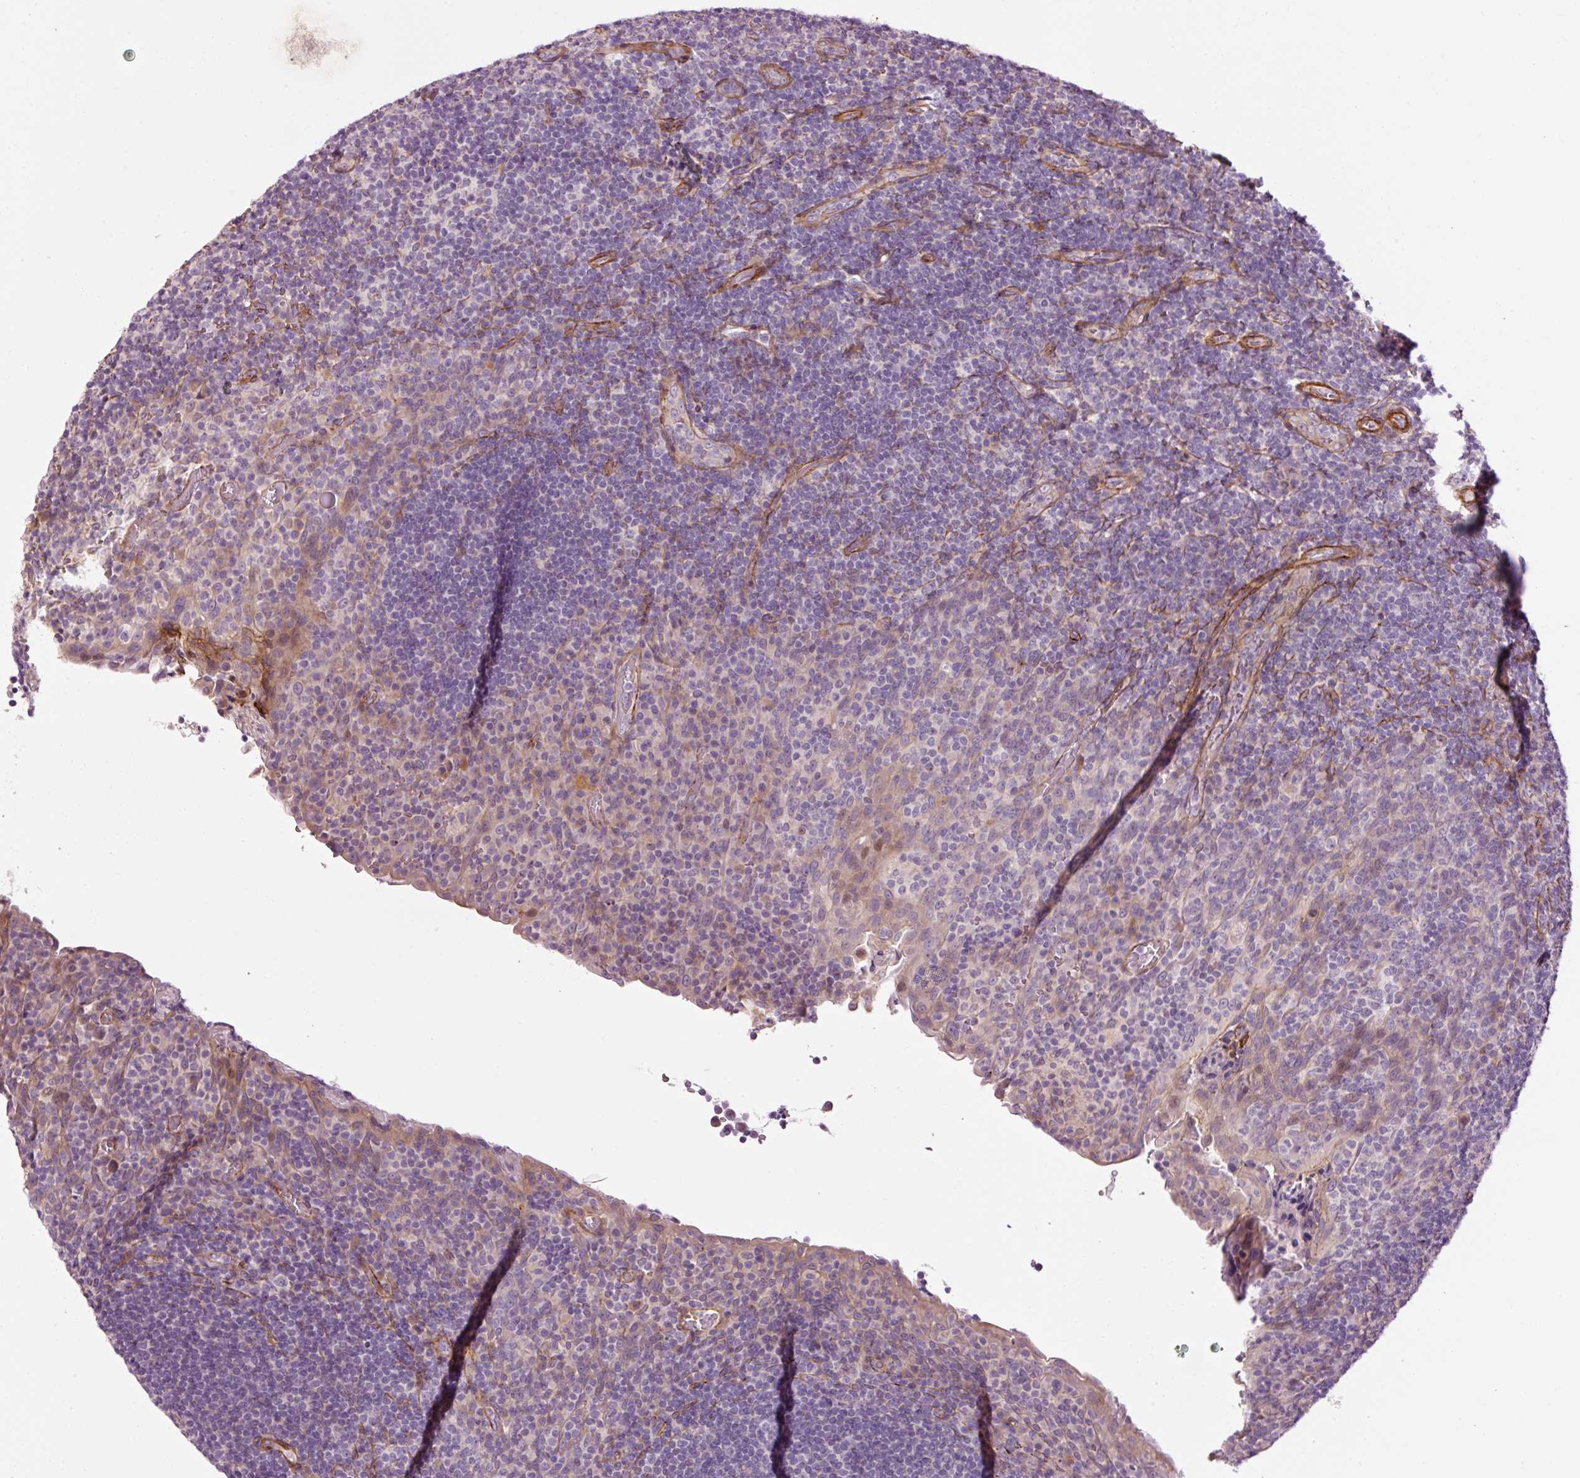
{"staining": {"intensity": "negative", "quantity": "none", "location": "none"}, "tissue": "tonsil", "cell_type": "Germinal center cells", "image_type": "normal", "snomed": [{"axis": "morphology", "description": "Normal tissue, NOS"}, {"axis": "topography", "description": "Tonsil"}], "caption": "A micrograph of tonsil stained for a protein displays no brown staining in germinal center cells.", "gene": "ANKRD20A1", "patient": {"sex": "male", "age": 17}}